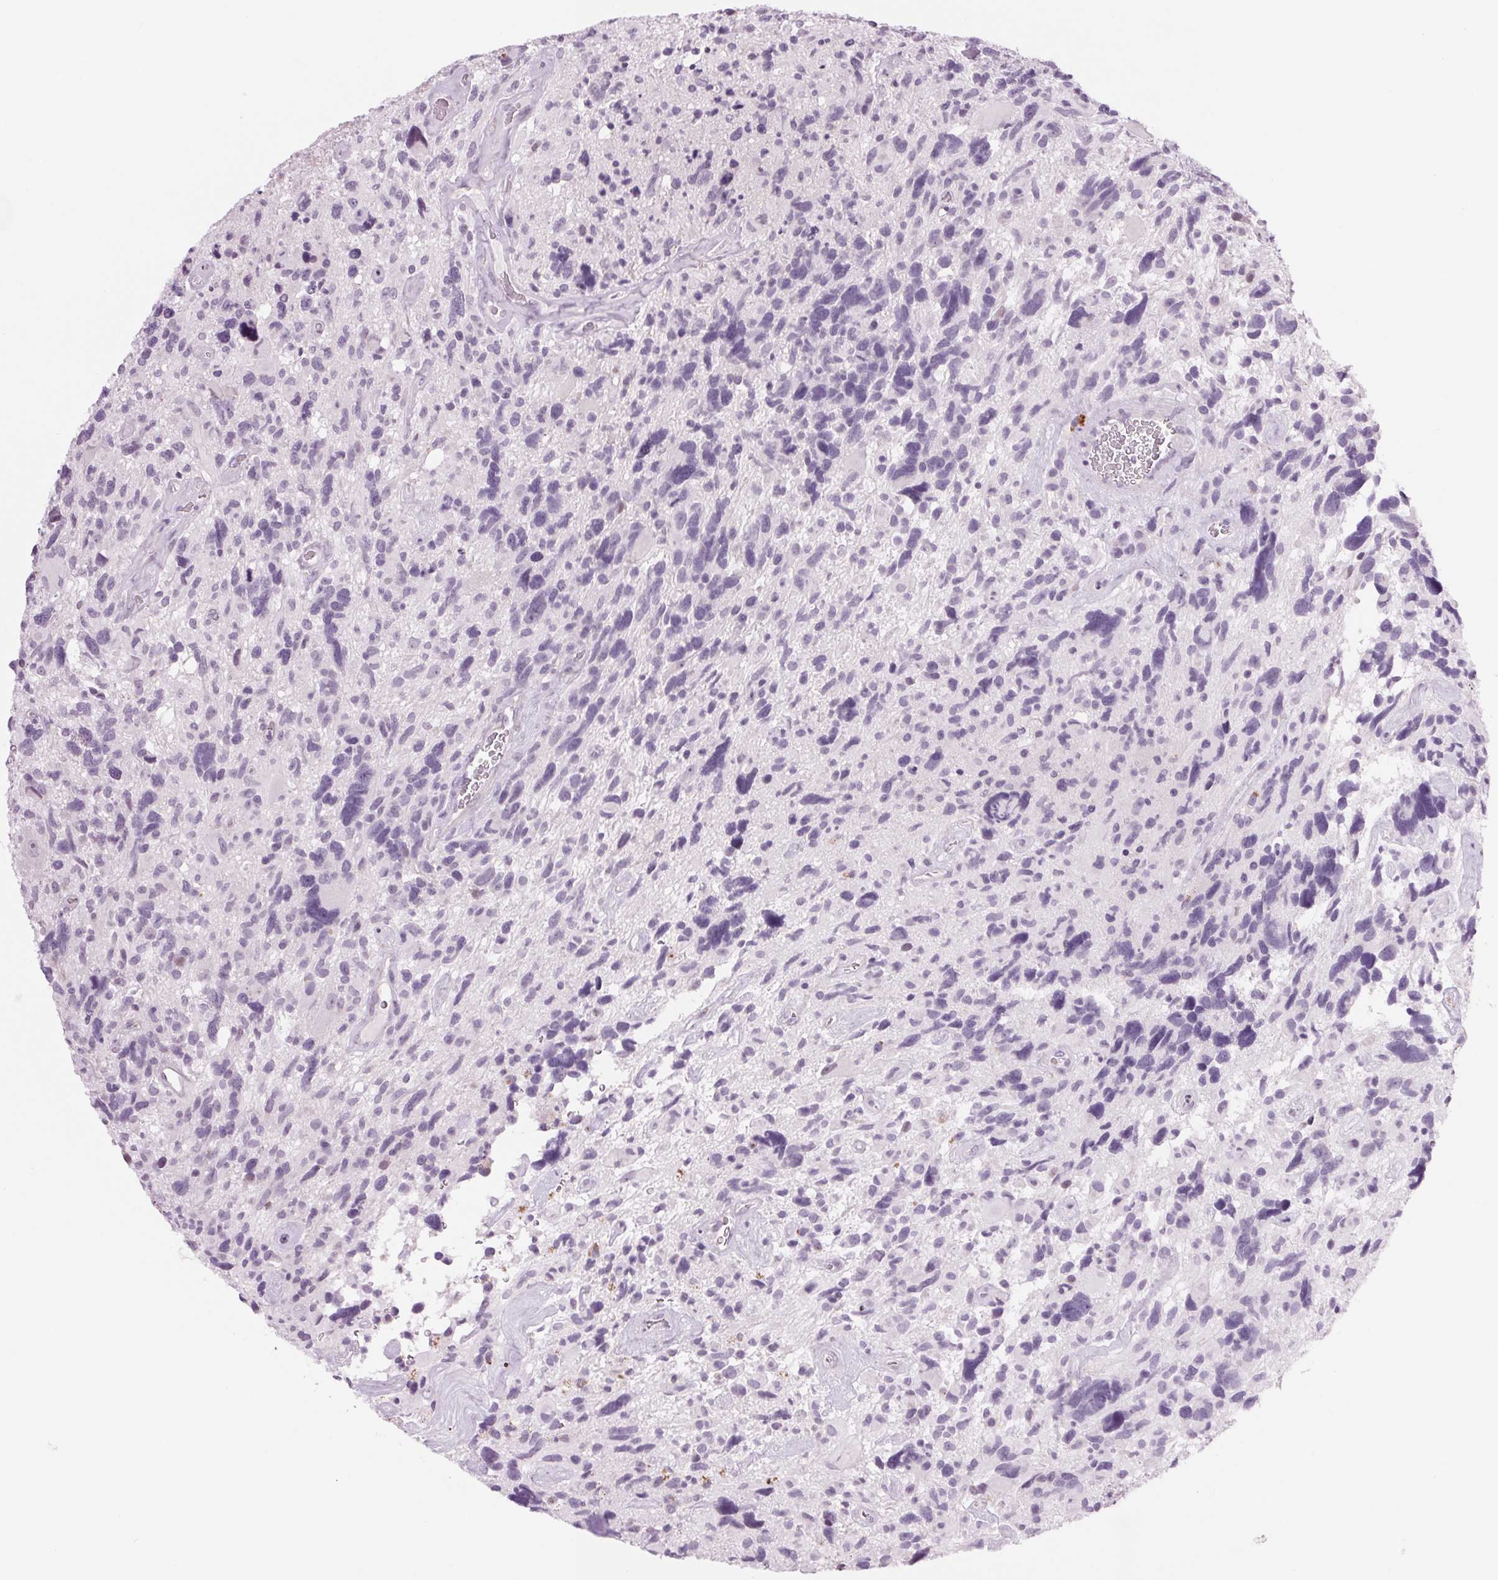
{"staining": {"intensity": "negative", "quantity": "none", "location": "none"}, "tissue": "glioma", "cell_type": "Tumor cells", "image_type": "cancer", "snomed": [{"axis": "morphology", "description": "Glioma, malignant, High grade"}, {"axis": "topography", "description": "Brain"}], "caption": "DAB immunohistochemical staining of human glioma displays no significant expression in tumor cells.", "gene": "MPO", "patient": {"sex": "male", "age": 49}}